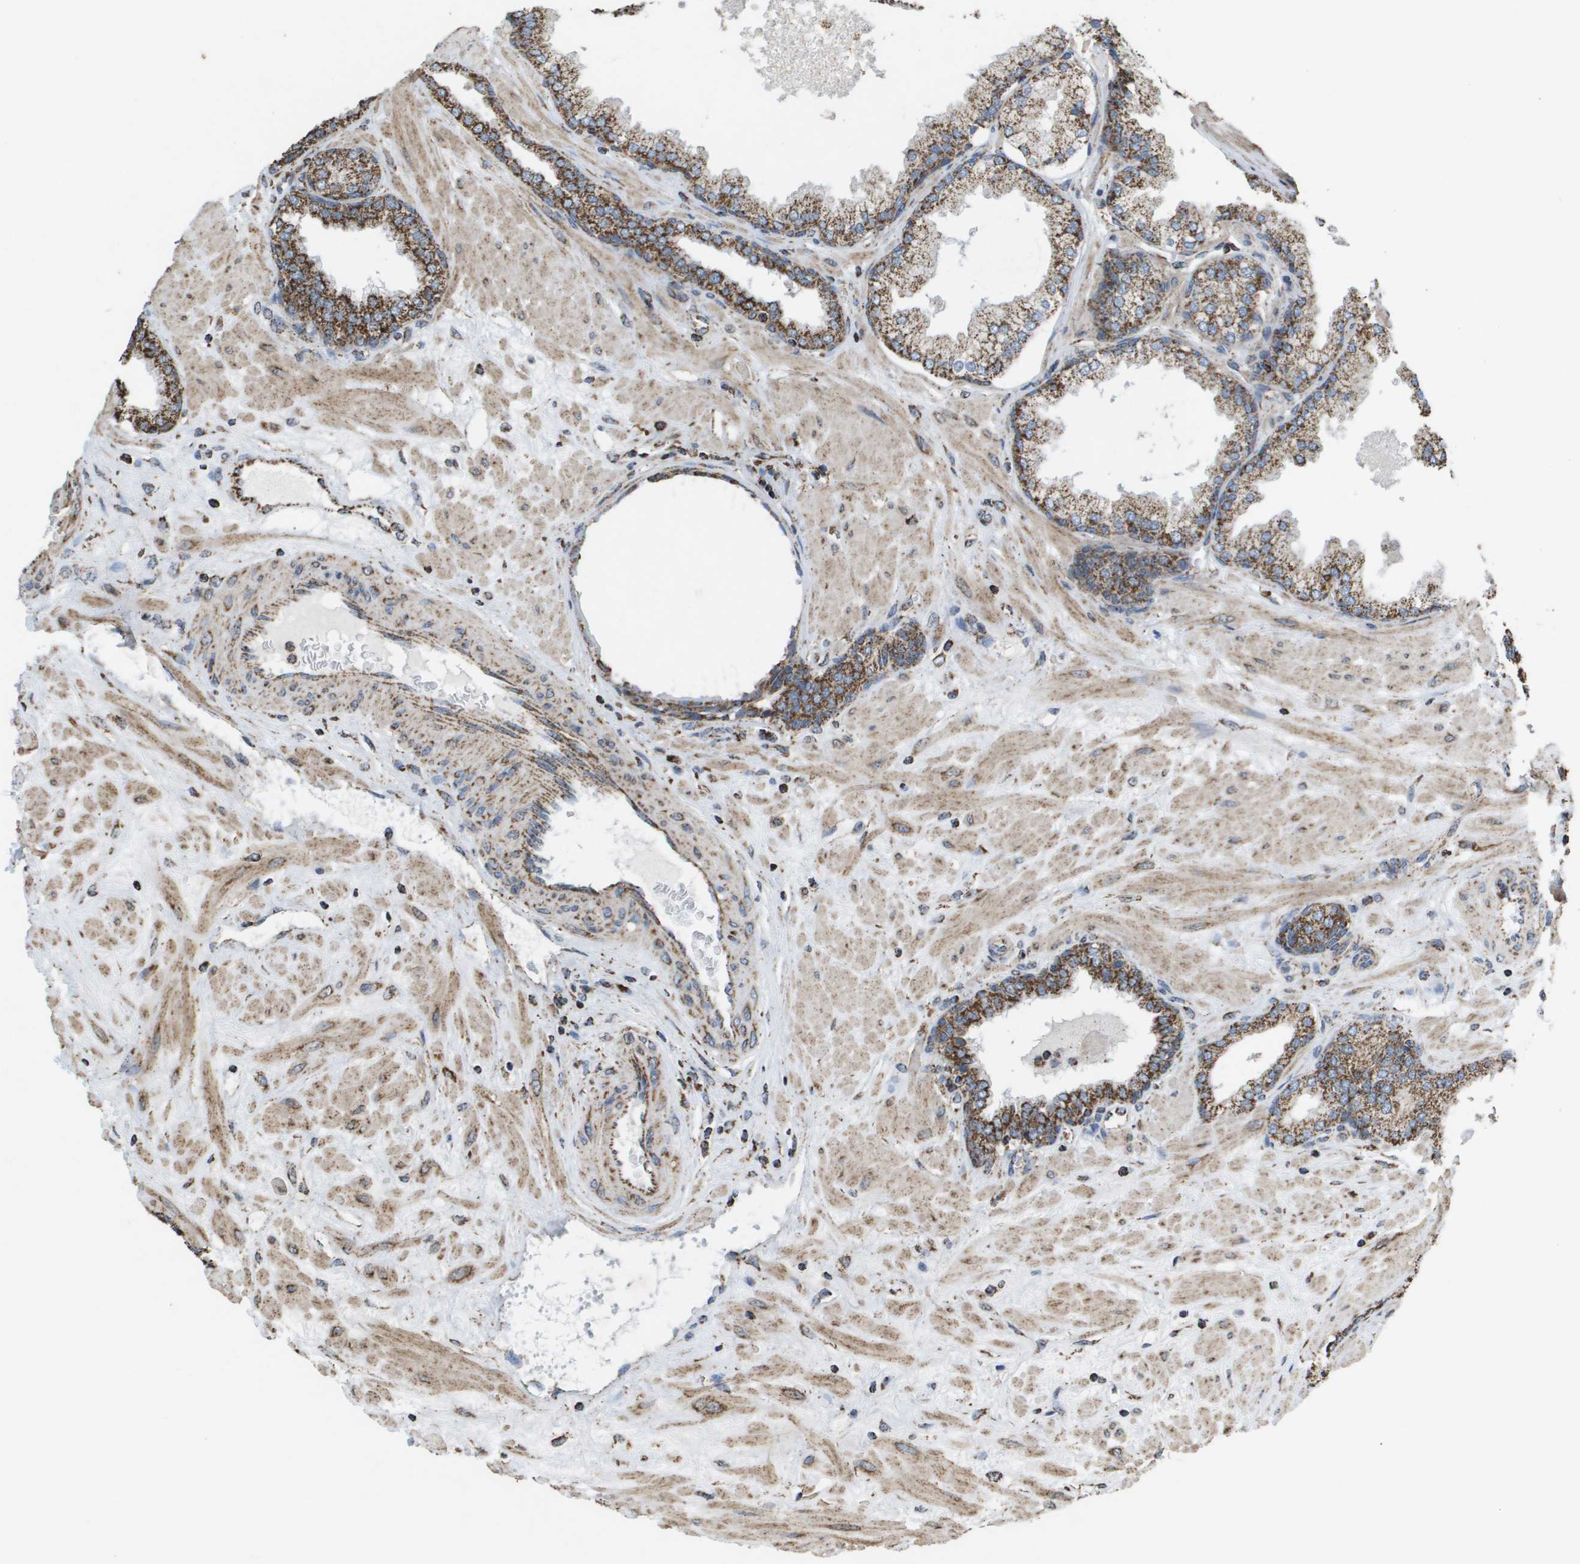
{"staining": {"intensity": "strong", "quantity": ">75%", "location": "cytoplasmic/membranous"}, "tissue": "prostate", "cell_type": "Glandular cells", "image_type": "normal", "snomed": [{"axis": "morphology", "description": "Normal tissue, NOS"}, {"axis": "topography", "description": "Prostate"}], "caption": "Brown immunohistochemical staining in unremarkable human prostate exhibits strong cytoplasmic/membranous positivity in approximately >75% of glandular cells.", "gene": "HSPE1", "patient": {"sex": "male", "age": 51}}